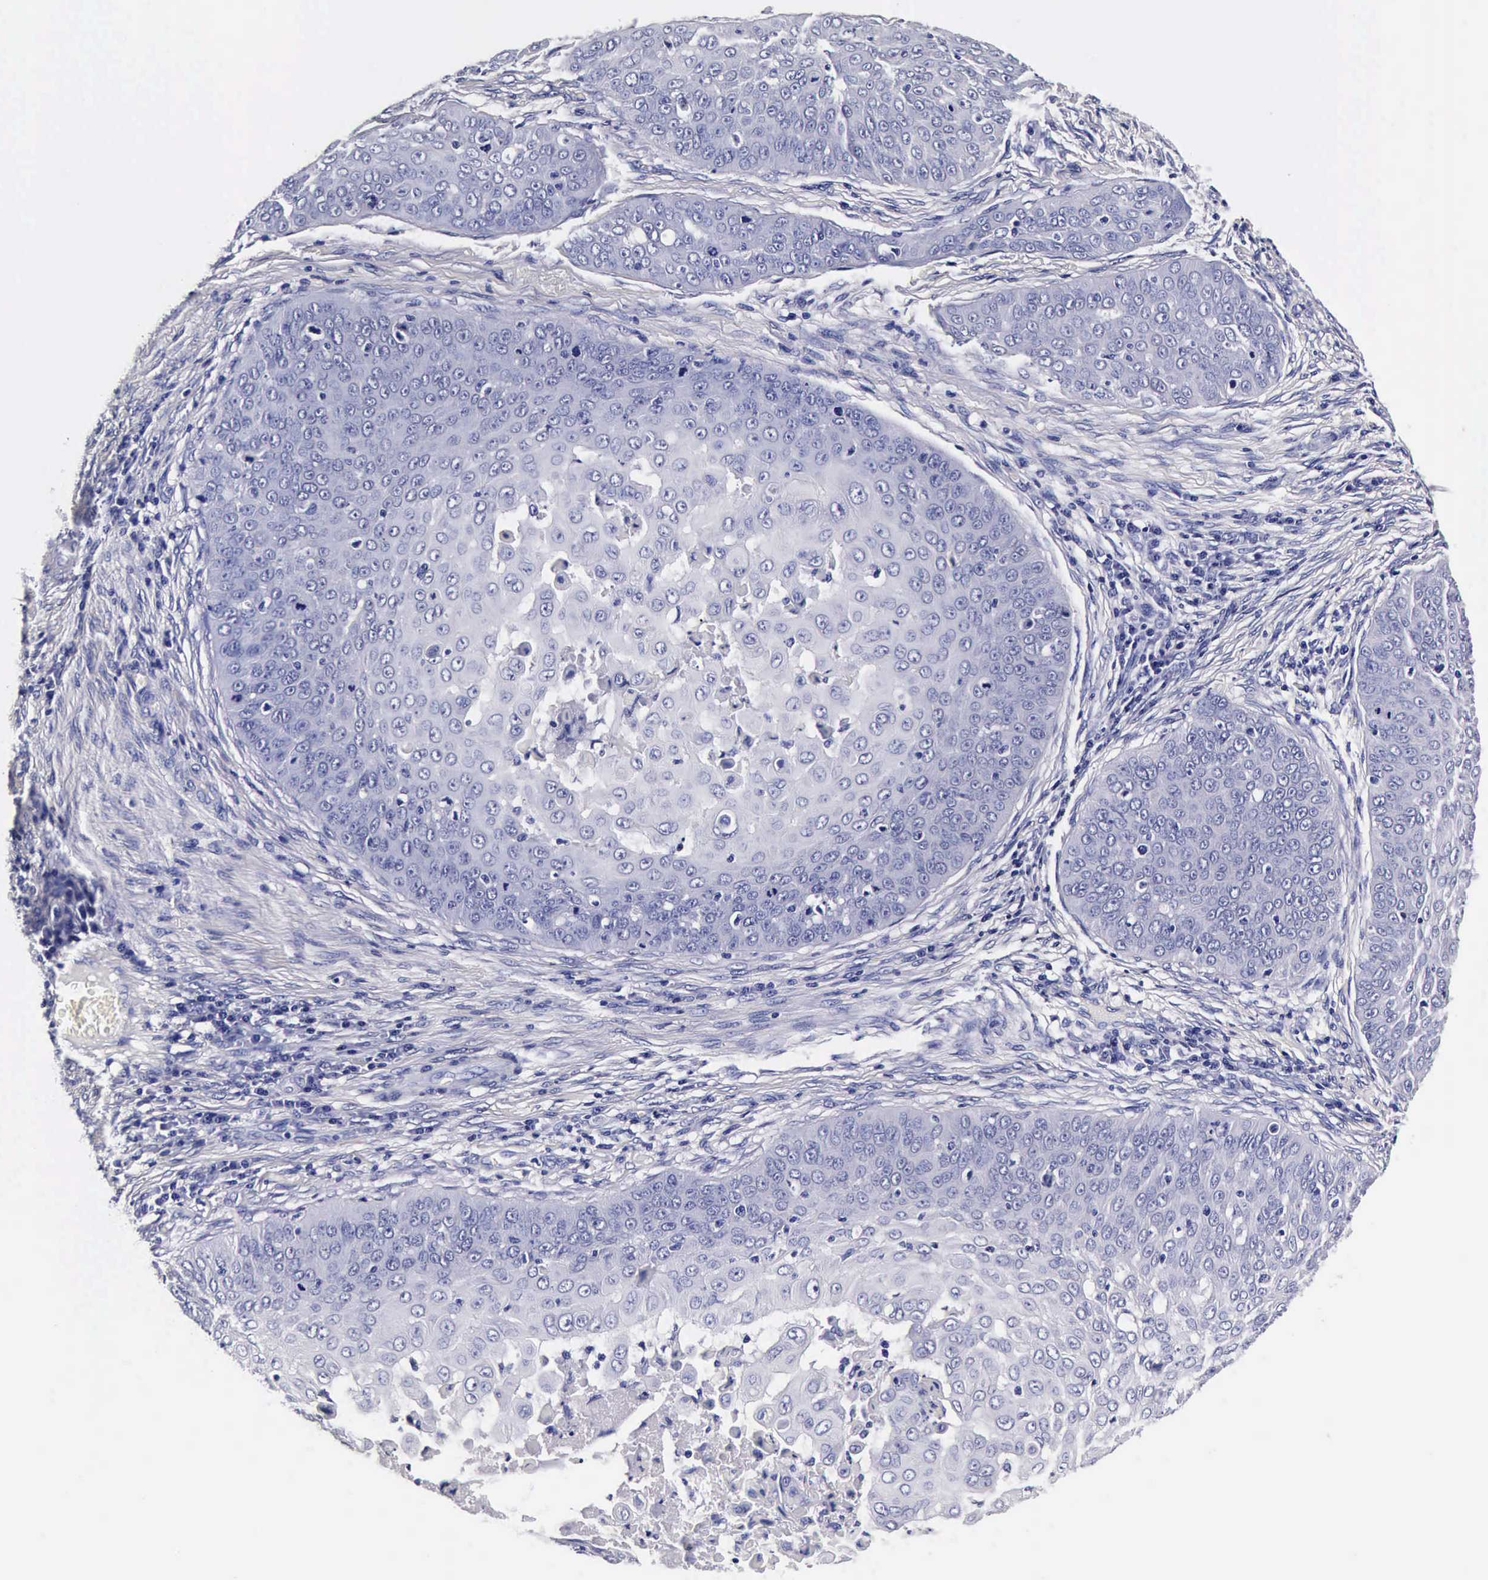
{"staining": {"intensity": "negative", "quantity": "none", "location": "none"}, "tissue": "skin cancer", "cell_type": "Tumor cells", "image_type": "cancer", "snomed": [{"axis": "morphology", "description": "Squamous cell carcinoma, NOS"}, {"axis": "topography", "description": "Skin"}], "caption": "IHC micrograph of skin cancer (squamous cell carcinoma) stained for a protein (brown), which shows no expression in tumor cells. (Brightfield microscopy of DAB (3,3'-diaminobenzidine) IHC at high magnification).", "gene": "IAPP", "patient": {"sex": "male", "age": 82}}